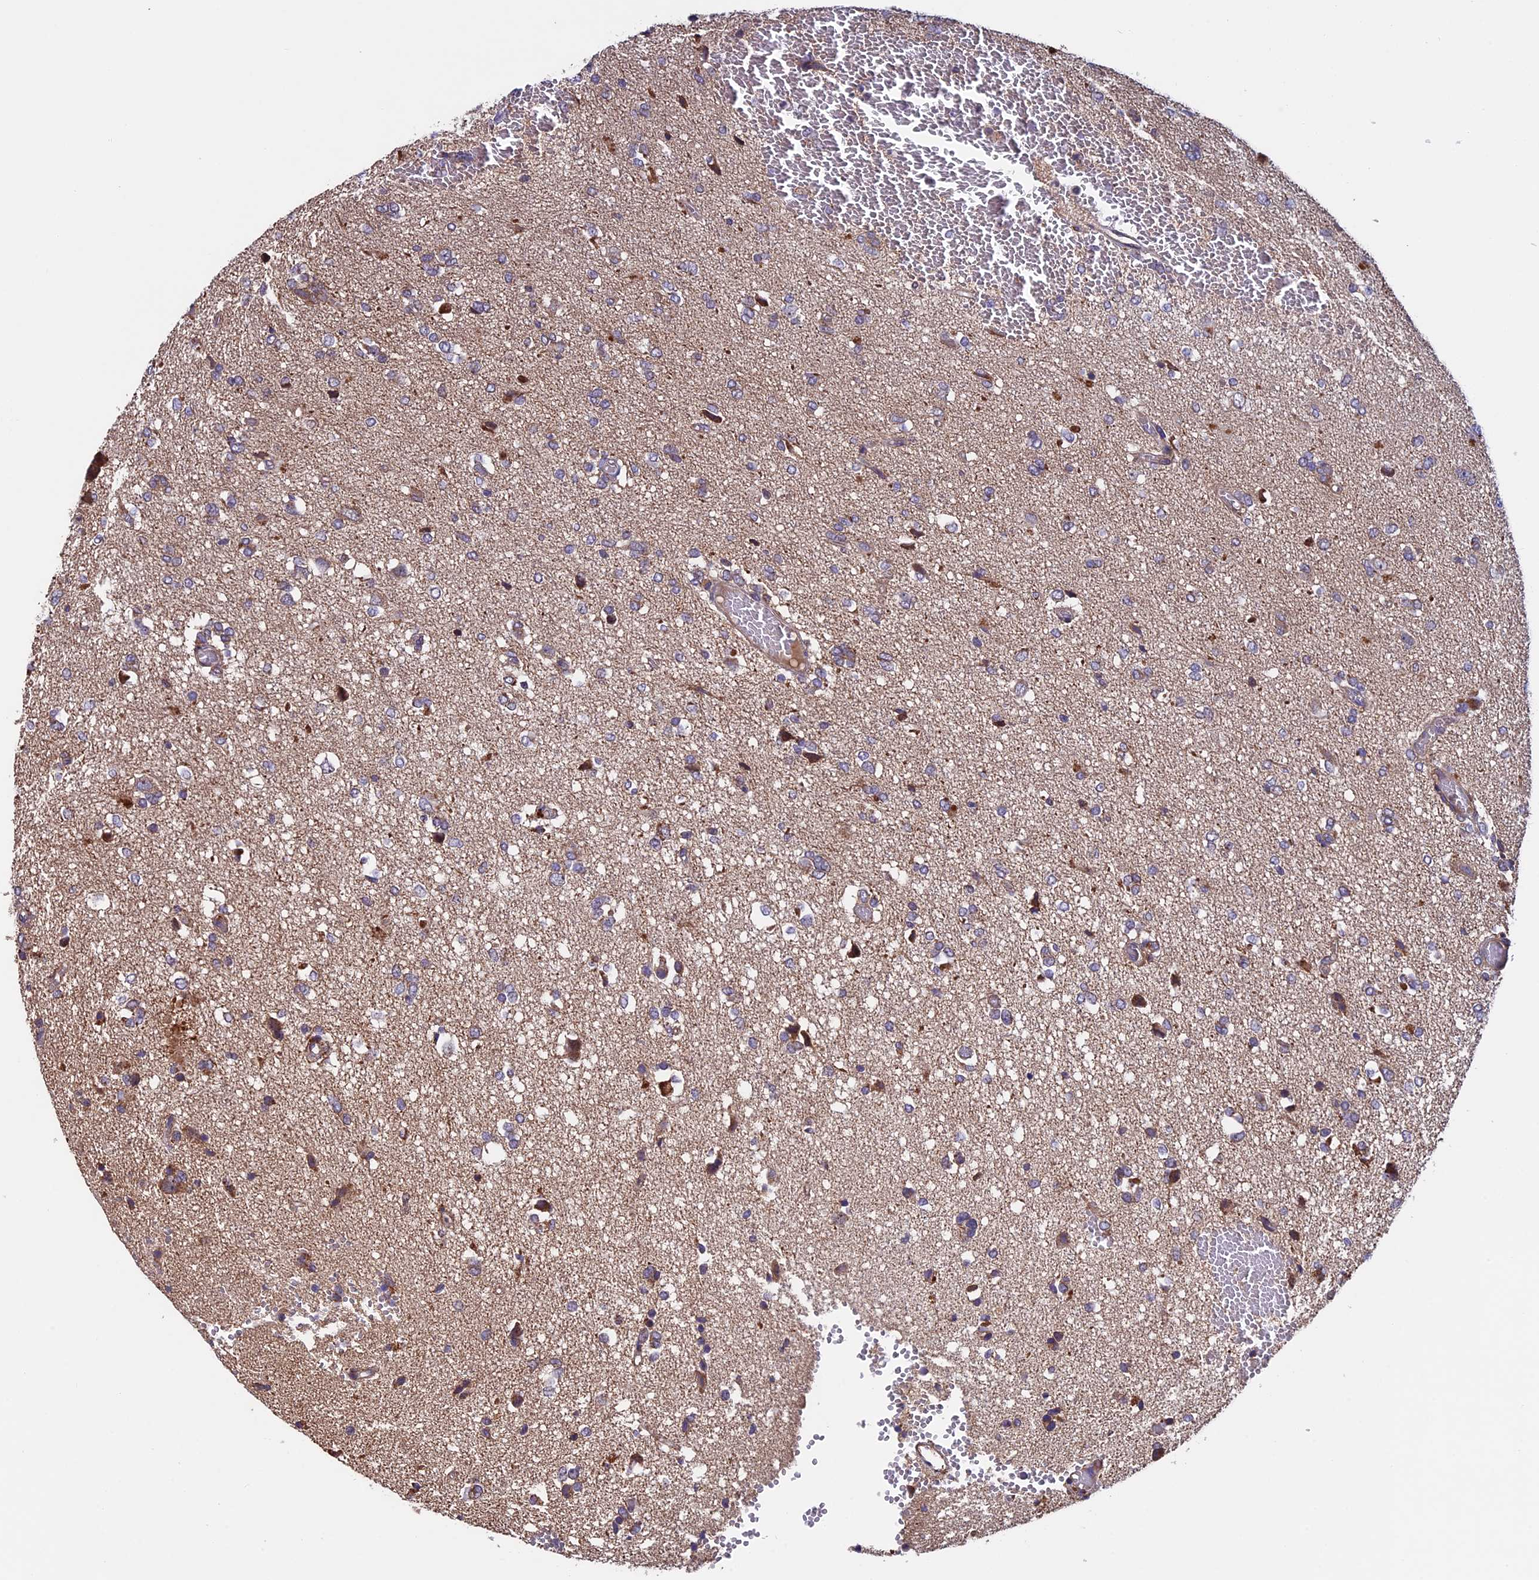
{"staining": {"intensity": "weak", "quantity": "<25%", "location": "cytoplasmic/membranous"}, "tissue": "glioma", "cell_type": "Tumor cells", "image_type": "cancer", "snomed": [{"axis": "morphology", "description": "Glioma, malignant, High grade"}, {"axis": "topography", "description": "Brain"}], "caption": "High power microscopy micrograph of an IHC histopathology image of glioma, revealing no significant positivity in tumor cells.", "gene": "RNF17", "patient": {"sex": "female", "age": 59}}